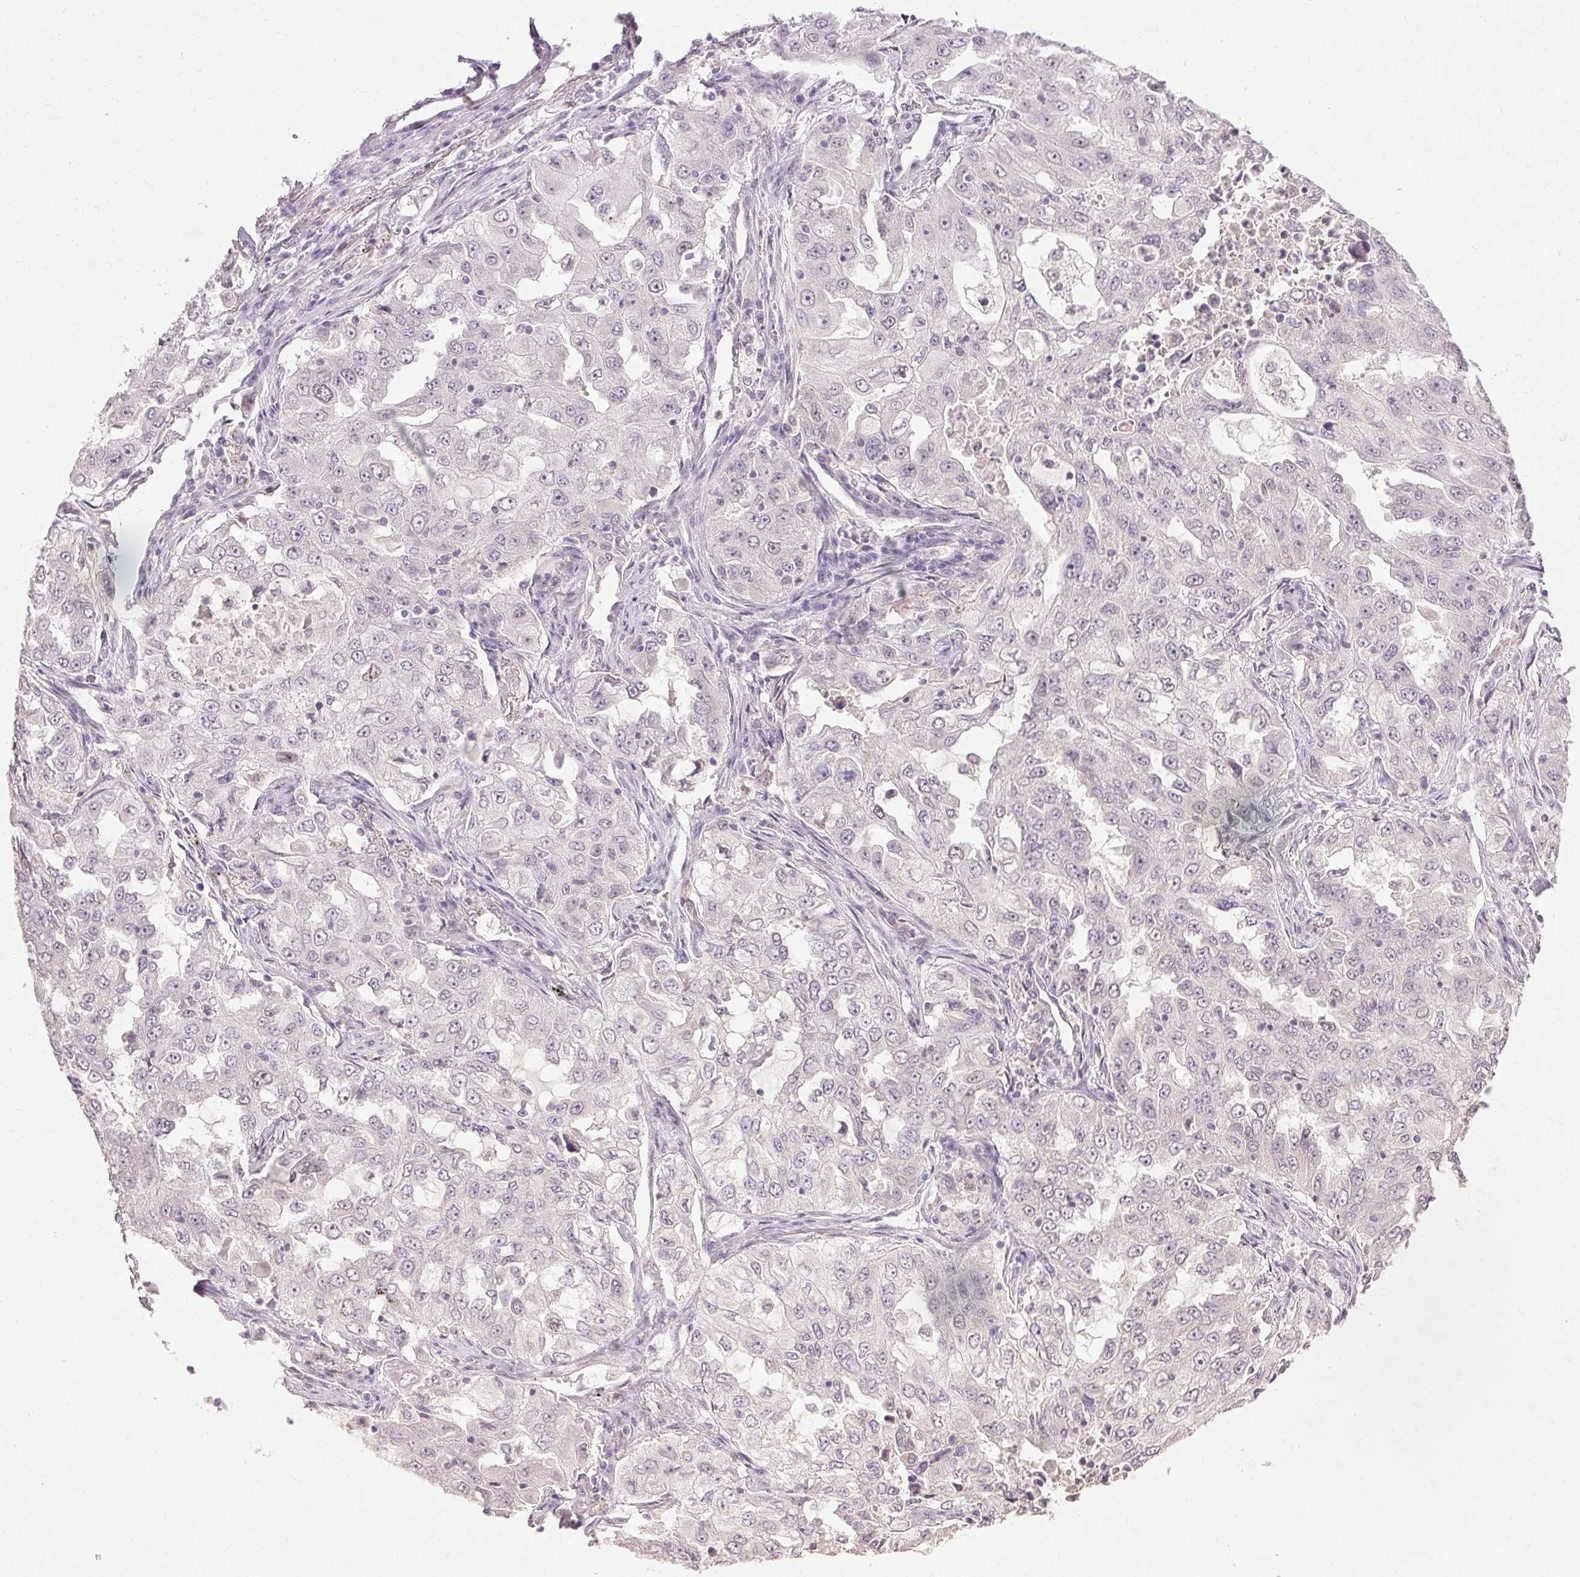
{"staining": {"intensity": "negative", "quantity": "none", "location": "none"}, "tissue": "lung cancer", "cell_type": "Tumor cells", "image_type": "cancer", "snomed": [{"axis": "morphology", "description": "Adenocarcinoma, NOS"}, {"axis": "topography", "description": "Lung"}], "caption": "There is no significant expression in tumor cells of lung adenocarcinoma.", "gene": "SKP2", "patient": {"sex": "female", "age": 61}}